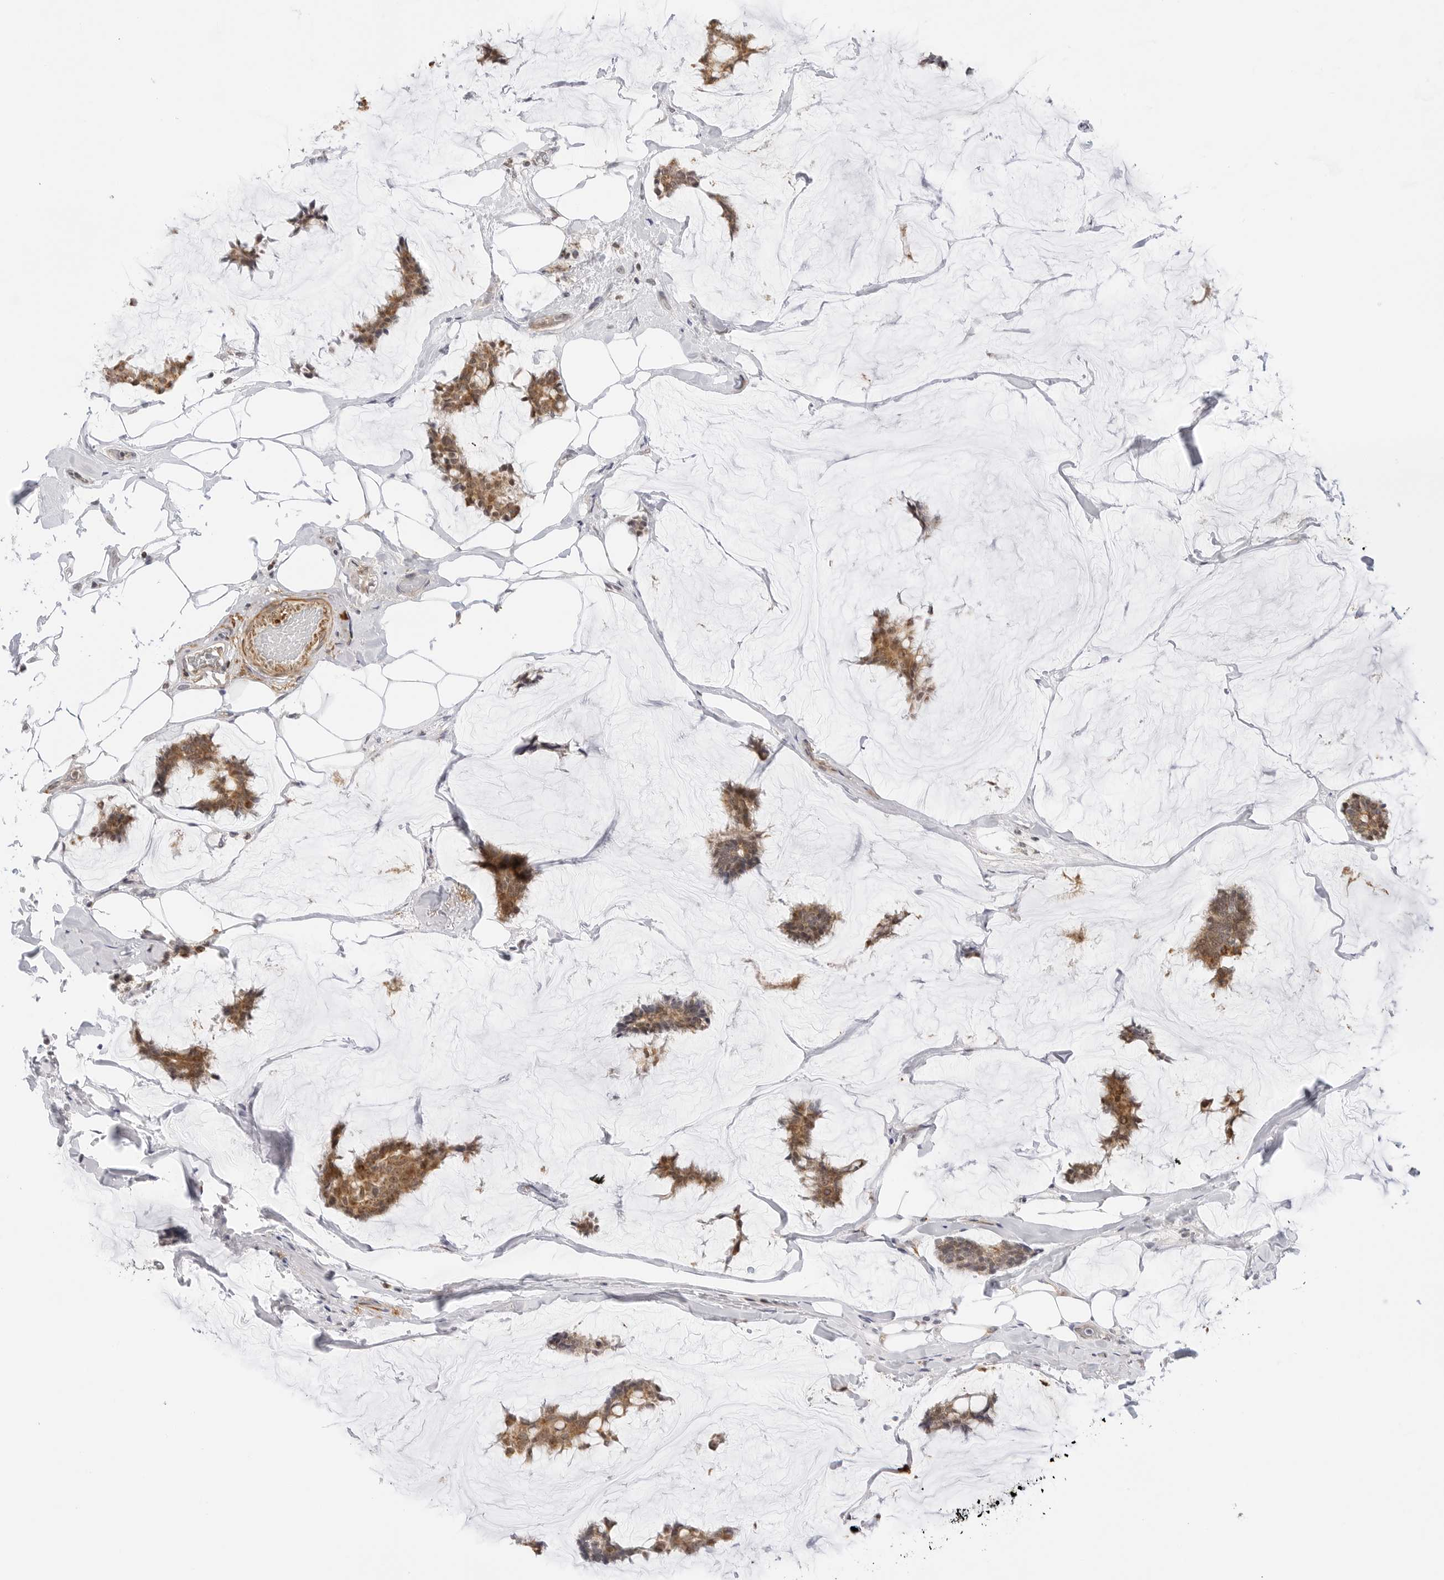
{"staining": {"intensity": "moderate", "quantity": ">75%", "location": "cytoplasmic/membranous,nuclear"}, "tissue": "breast cancer", "cell_type": "Tumor cells", "image_type": "cancer", "snomed": [{"axis": "morphology", "description": "Duct carcinoma"}, {"axis": "topography", "description": "Breast"}], "caption": "A medium amount of moderate cytoplasmic/membranous and nuclear staining is identified in about >75% of tumor cells in infiltrating ductal carcinoma (breast) tissue. (brown staining indicates protein expression, while blue staining denotes nuclei).", "gene": "GORAB", "patient": {"sex": "female", "age": 93}}